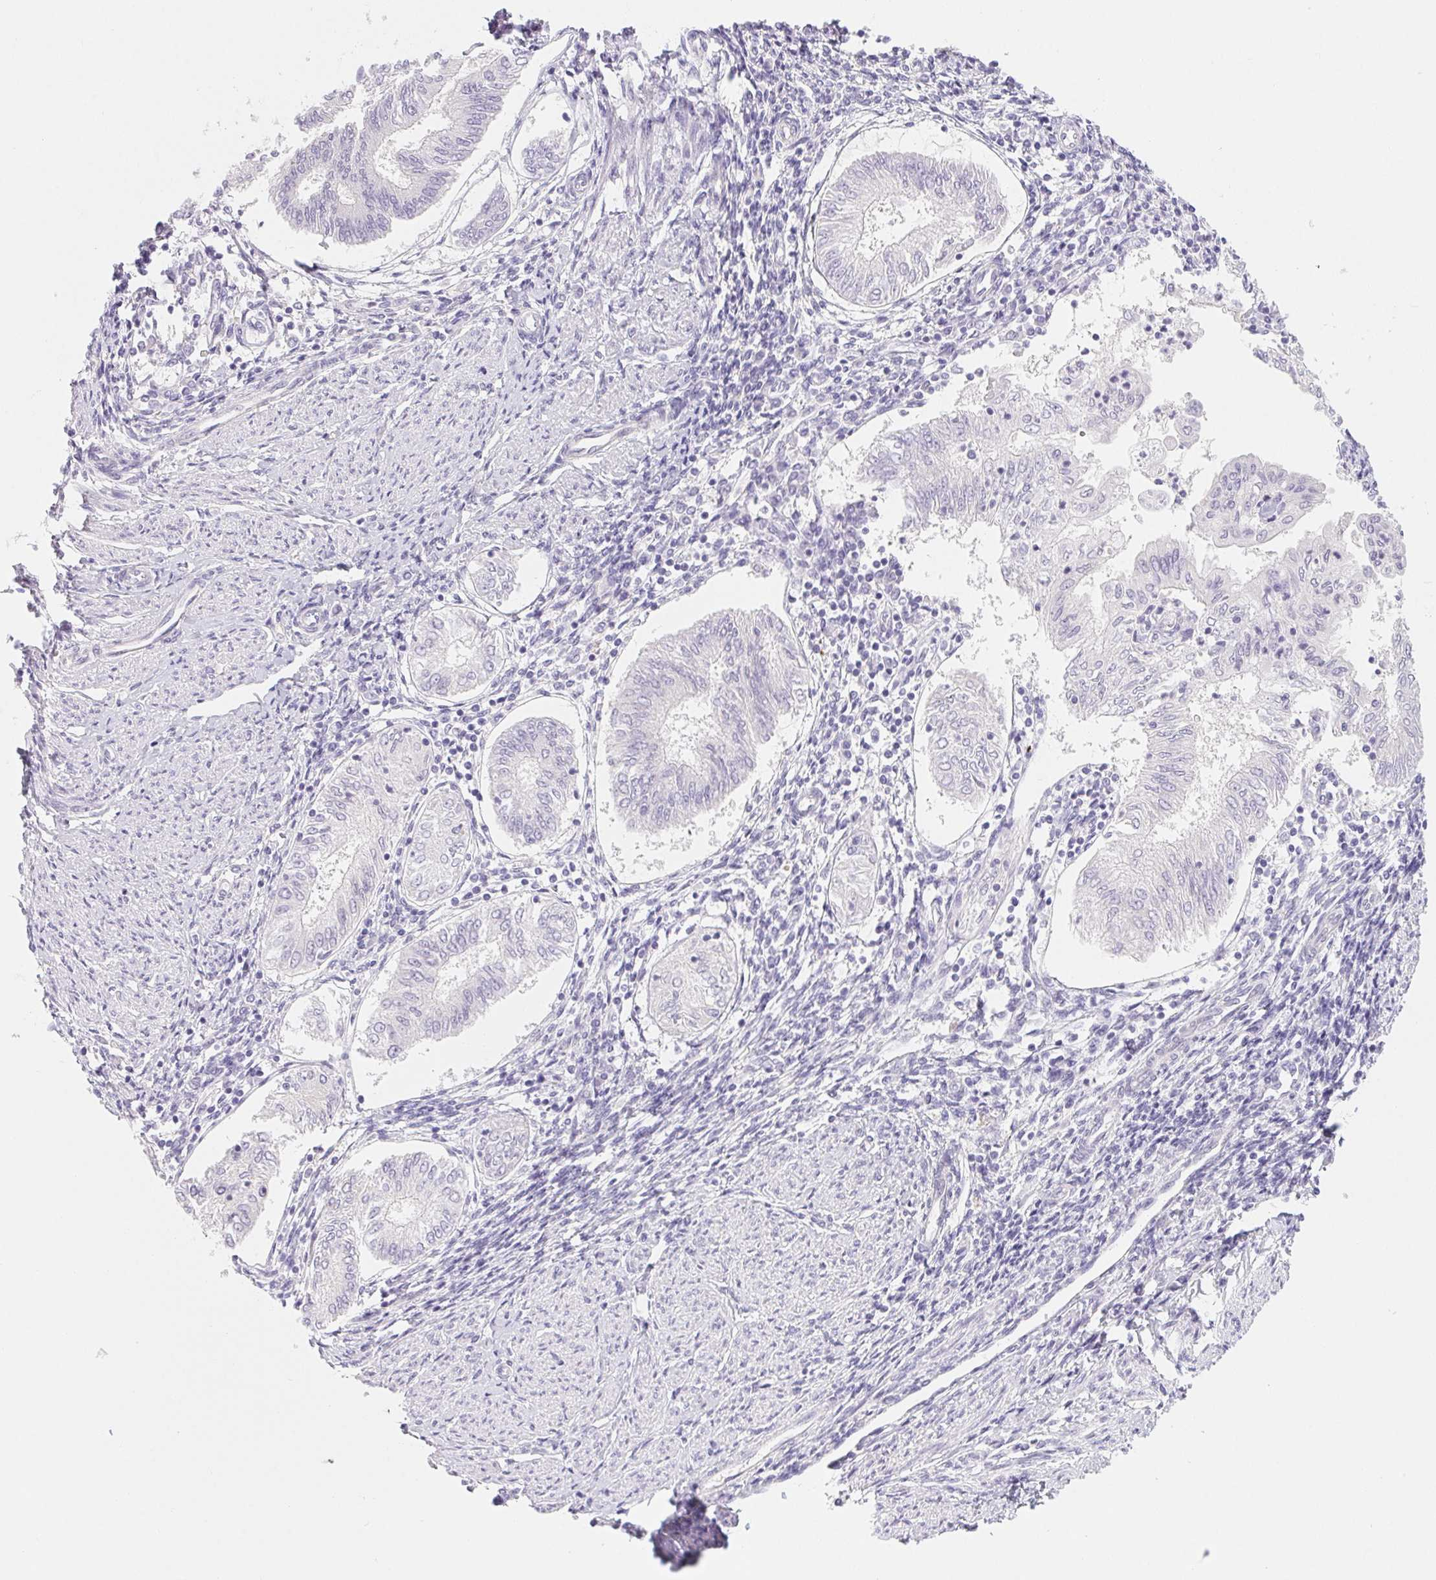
{"staining": {"intensity": "negative", "quantity": "none", "location": "none"}, "tissue": "endometrial cancer", "cell_type": "Tumor cells", "image_type": "cancer", "snomed": [{"axis": "morphology", "description": "Adenocarcinoma, NOS"}, {"axis": "topography", "description": "Endometrium"}], "caption": "Tumor cells are negative for protein expression in human endometrial cancer.", "gene": "CTNND2", "patient": {"sex": "female", "age": 68}}